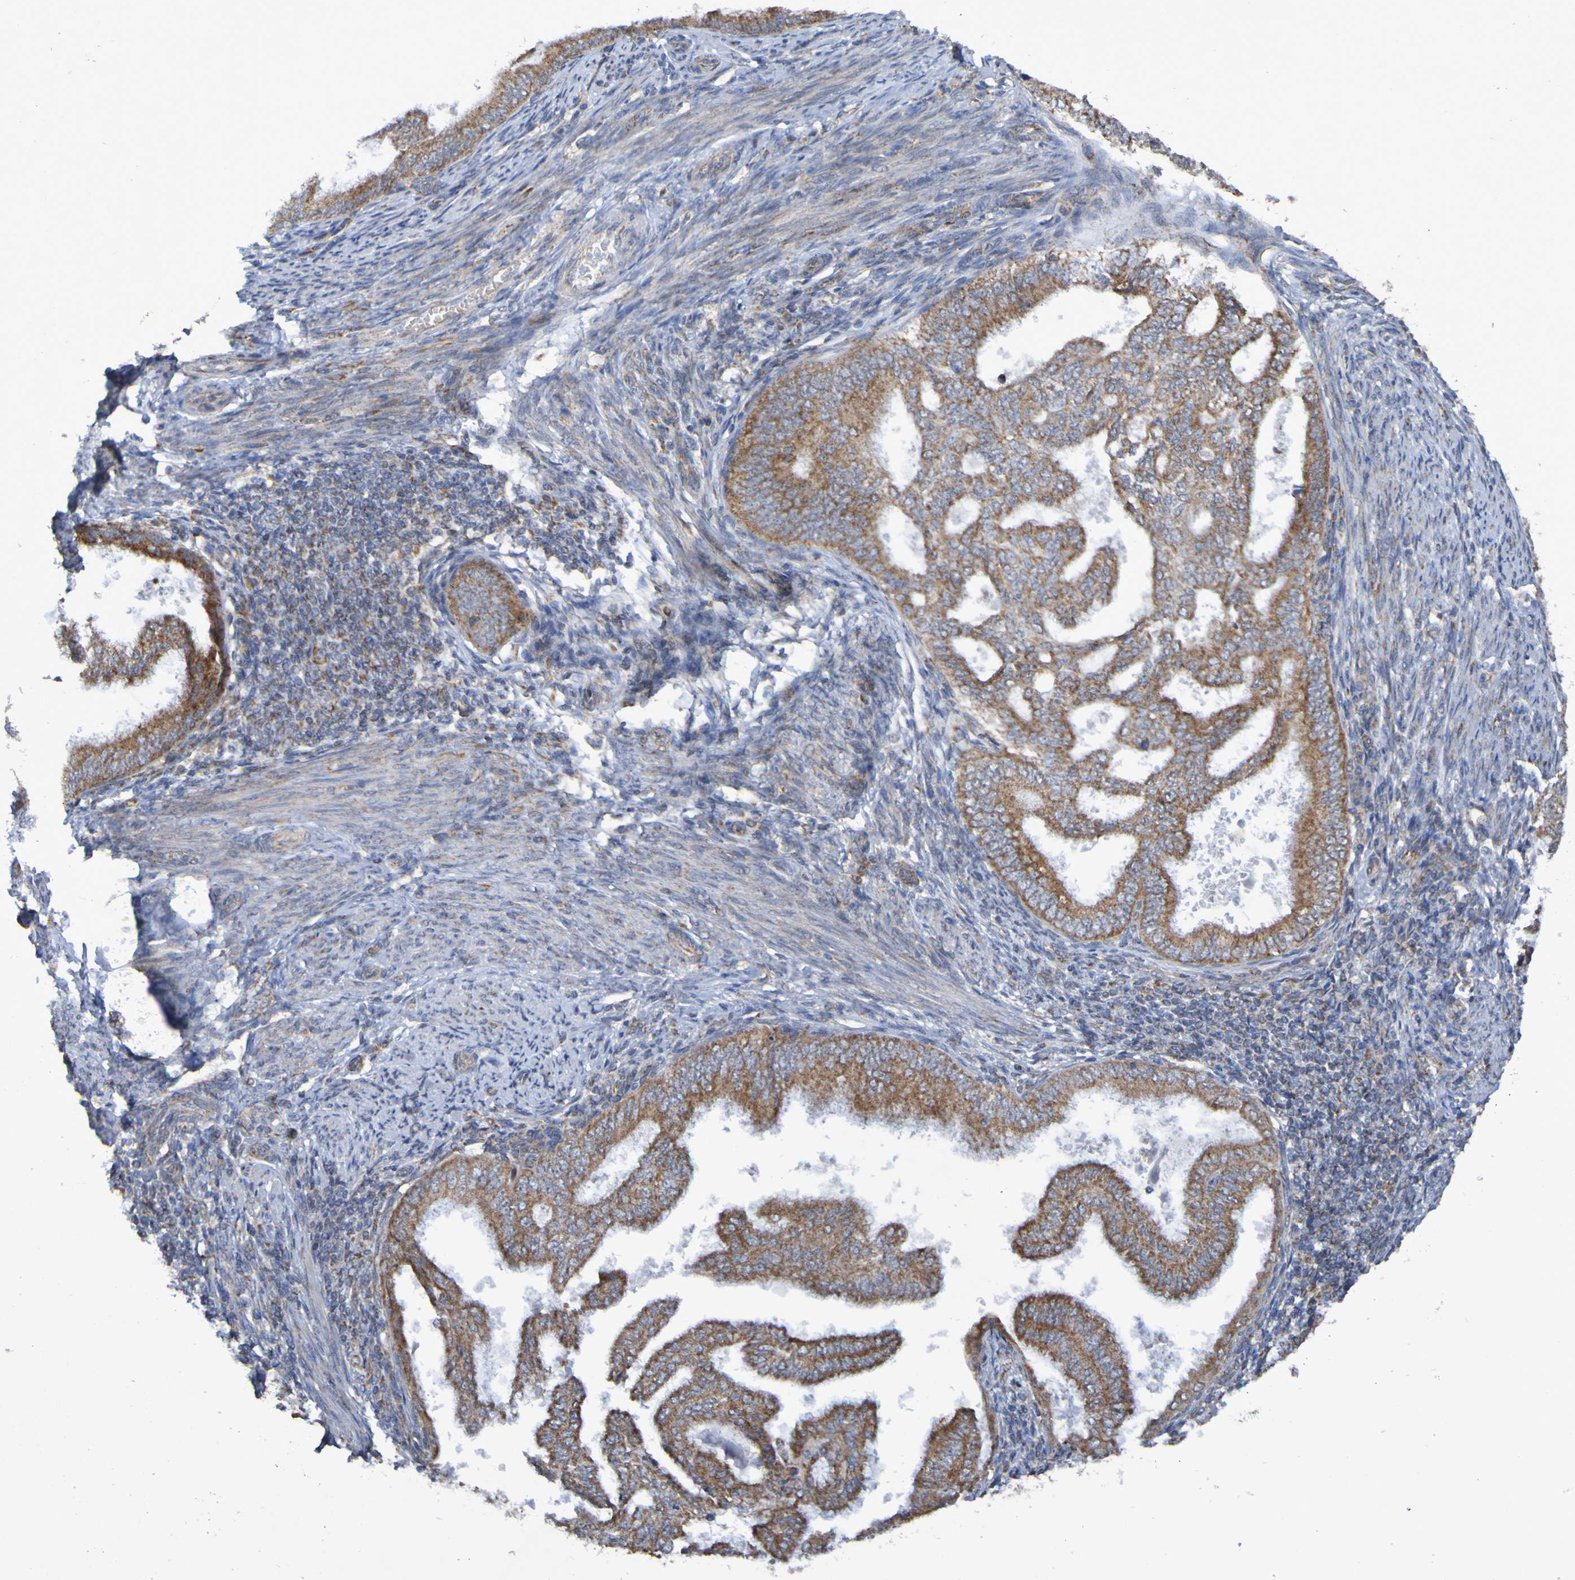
{"staining": {"intensity": "moderate", "quantity": ">75%", "location": "cytoplasmic/membranous"}, "tissue": "endometrial cancer", "cell_type": "Tumor cells", "image_type": "cancer", "snomed": [{"axis": "morphology", "description": "Adenocarcinoma, NOS"}, {"axis": "topography", "description": "Endometrium"}], "caption": "Protein expression analysis of human endometrial cancer (adenocarcinoma) reveals moderate cytoplasmic/membranous expression in approximately >75% of tumor cells.", "gene": "DVL1", "patient": {"sex": "female", "age": 58}}